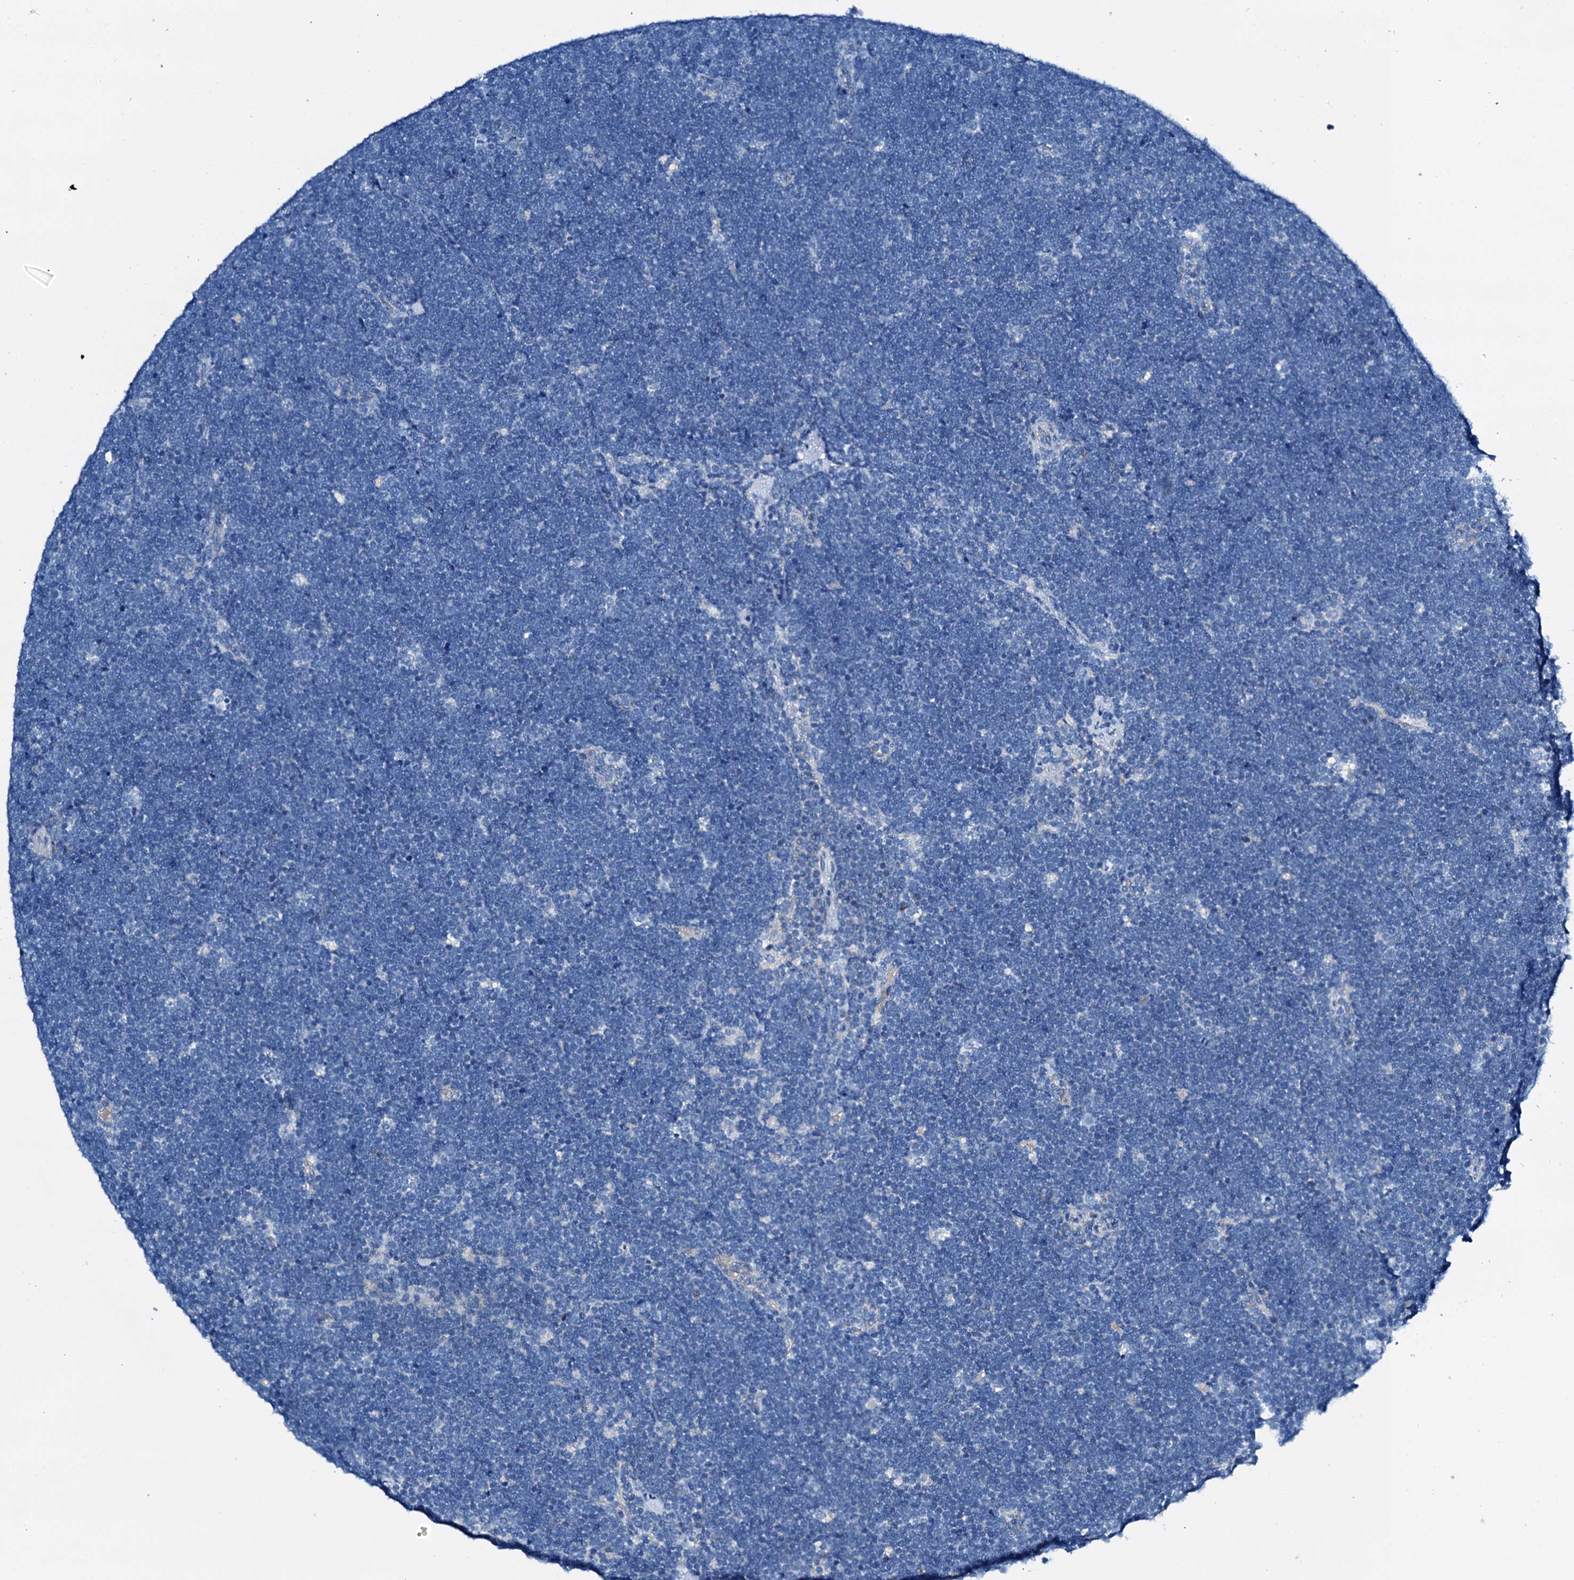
{"staining": {"intensity": "negative", "quantity": "none", "location": "none"}, "tissue": "lymphoma", "cell_type": "Tumor cells", "image_type": "cancer", "snomed": [{"axis": "morphology", "description": "Malignant lymphoma, non-Hodgkin's type, High grade"}, {"axis": "topography", "description": "Lymph node"}], "caption": "Immunohistochemistry (IHC) micrograph of malignant lymphoma, non-Hodgkin's type (high-grade) stained for a protein (brown), which demonstrates no expression in tumor cells.", "gene": "C1QTNF4", "patient": {"sex": "male", "age": 13}}